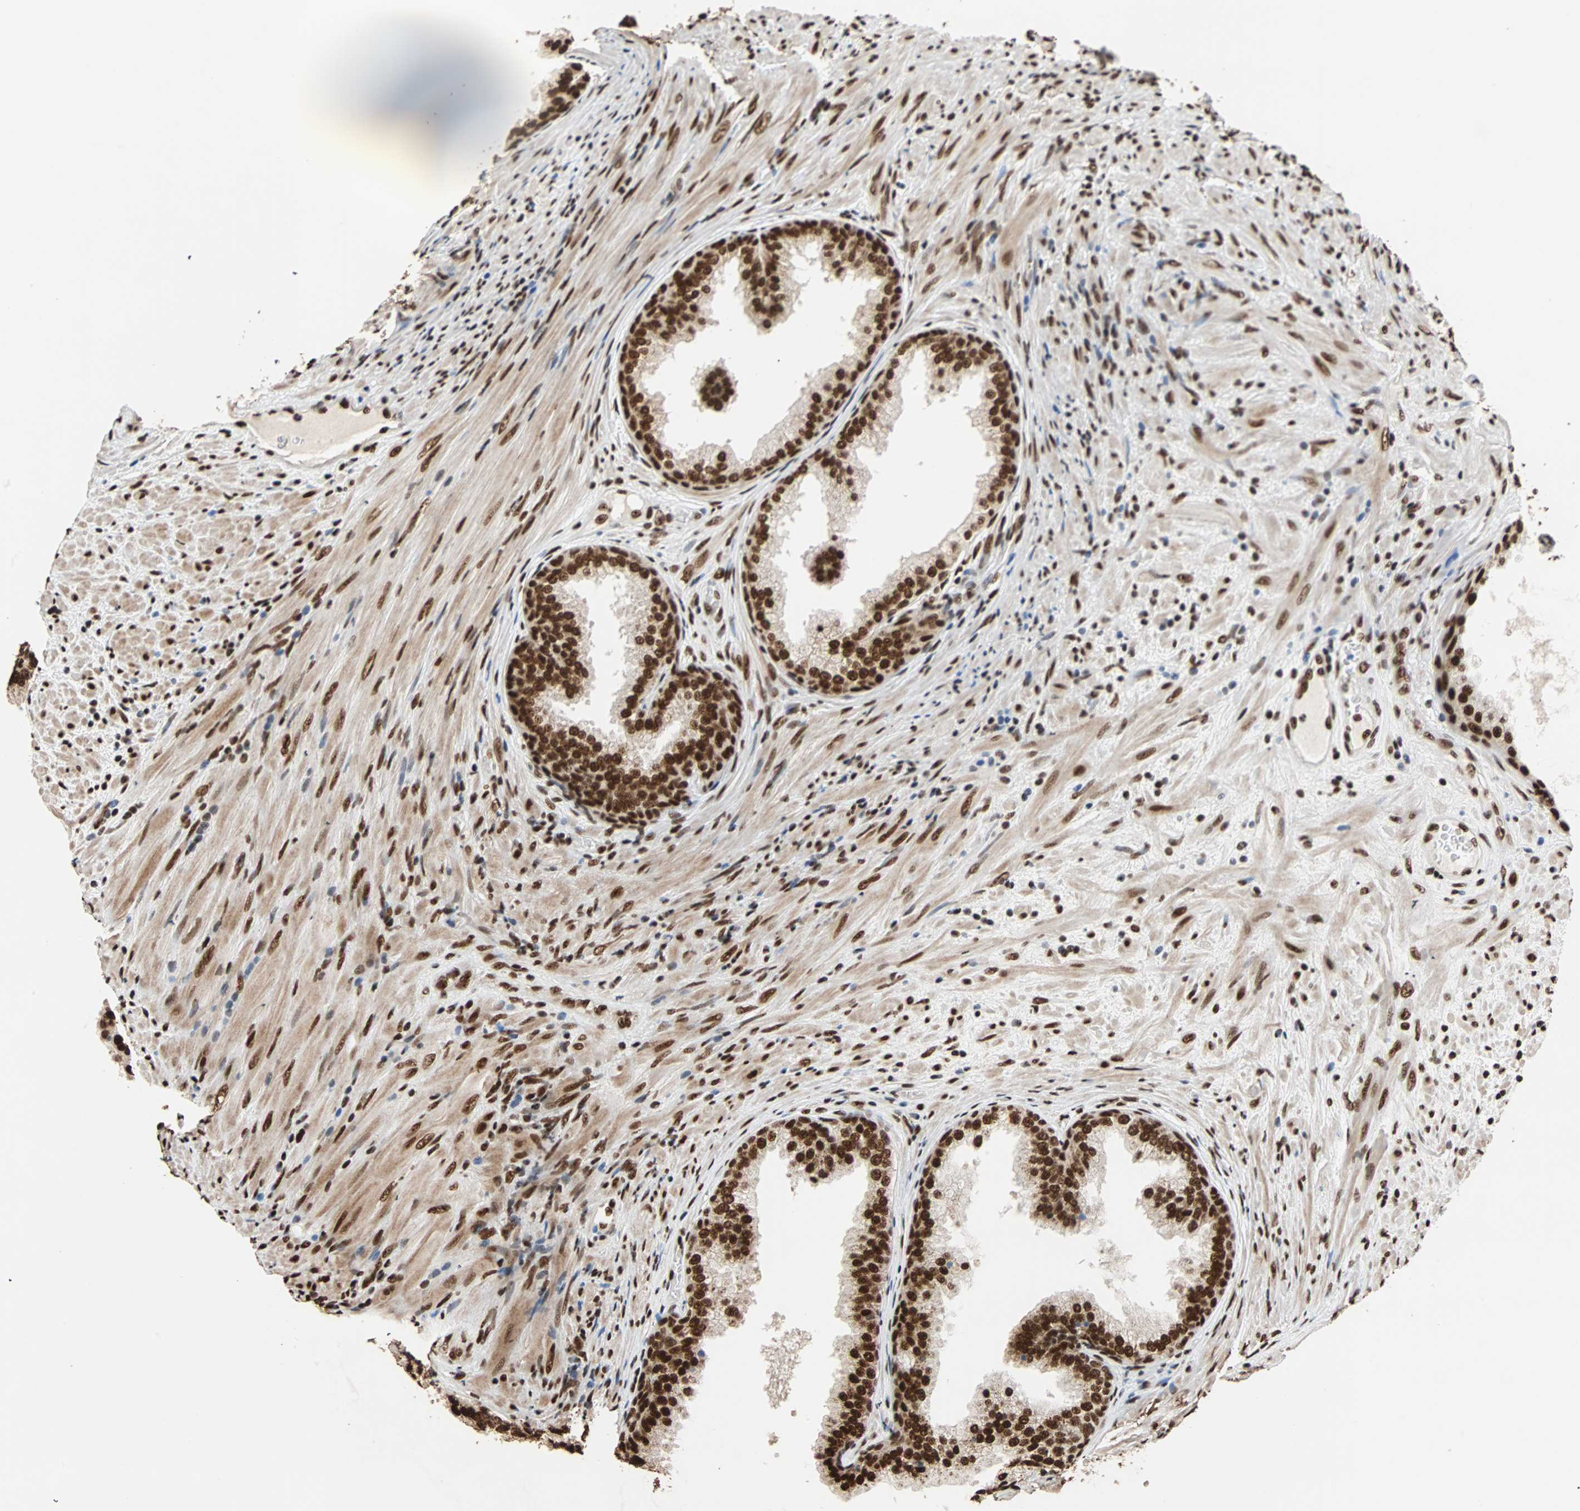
{"staining": {"intensity": "strong", "quantity": ">75%", "location": "nuclear"}, "tissue": "prostate", "cell_type": "Glandular cells", "image_type": "normal", "snomed": [{"axis": "morphology", "description": "Normal tissue, NOS"}, {"axis": "topography", "description": "Prostate"}], "caption": "Immunohistochemistry micrograph of benign prostate: prostate stained using IHC demonstrates high levels of strong protein expression localized specifically in the nuclear of glandular cells, appearing as a nuclear brown color.", "gene": "ILF2", "patient": {"sex": "male", "age": 76}}